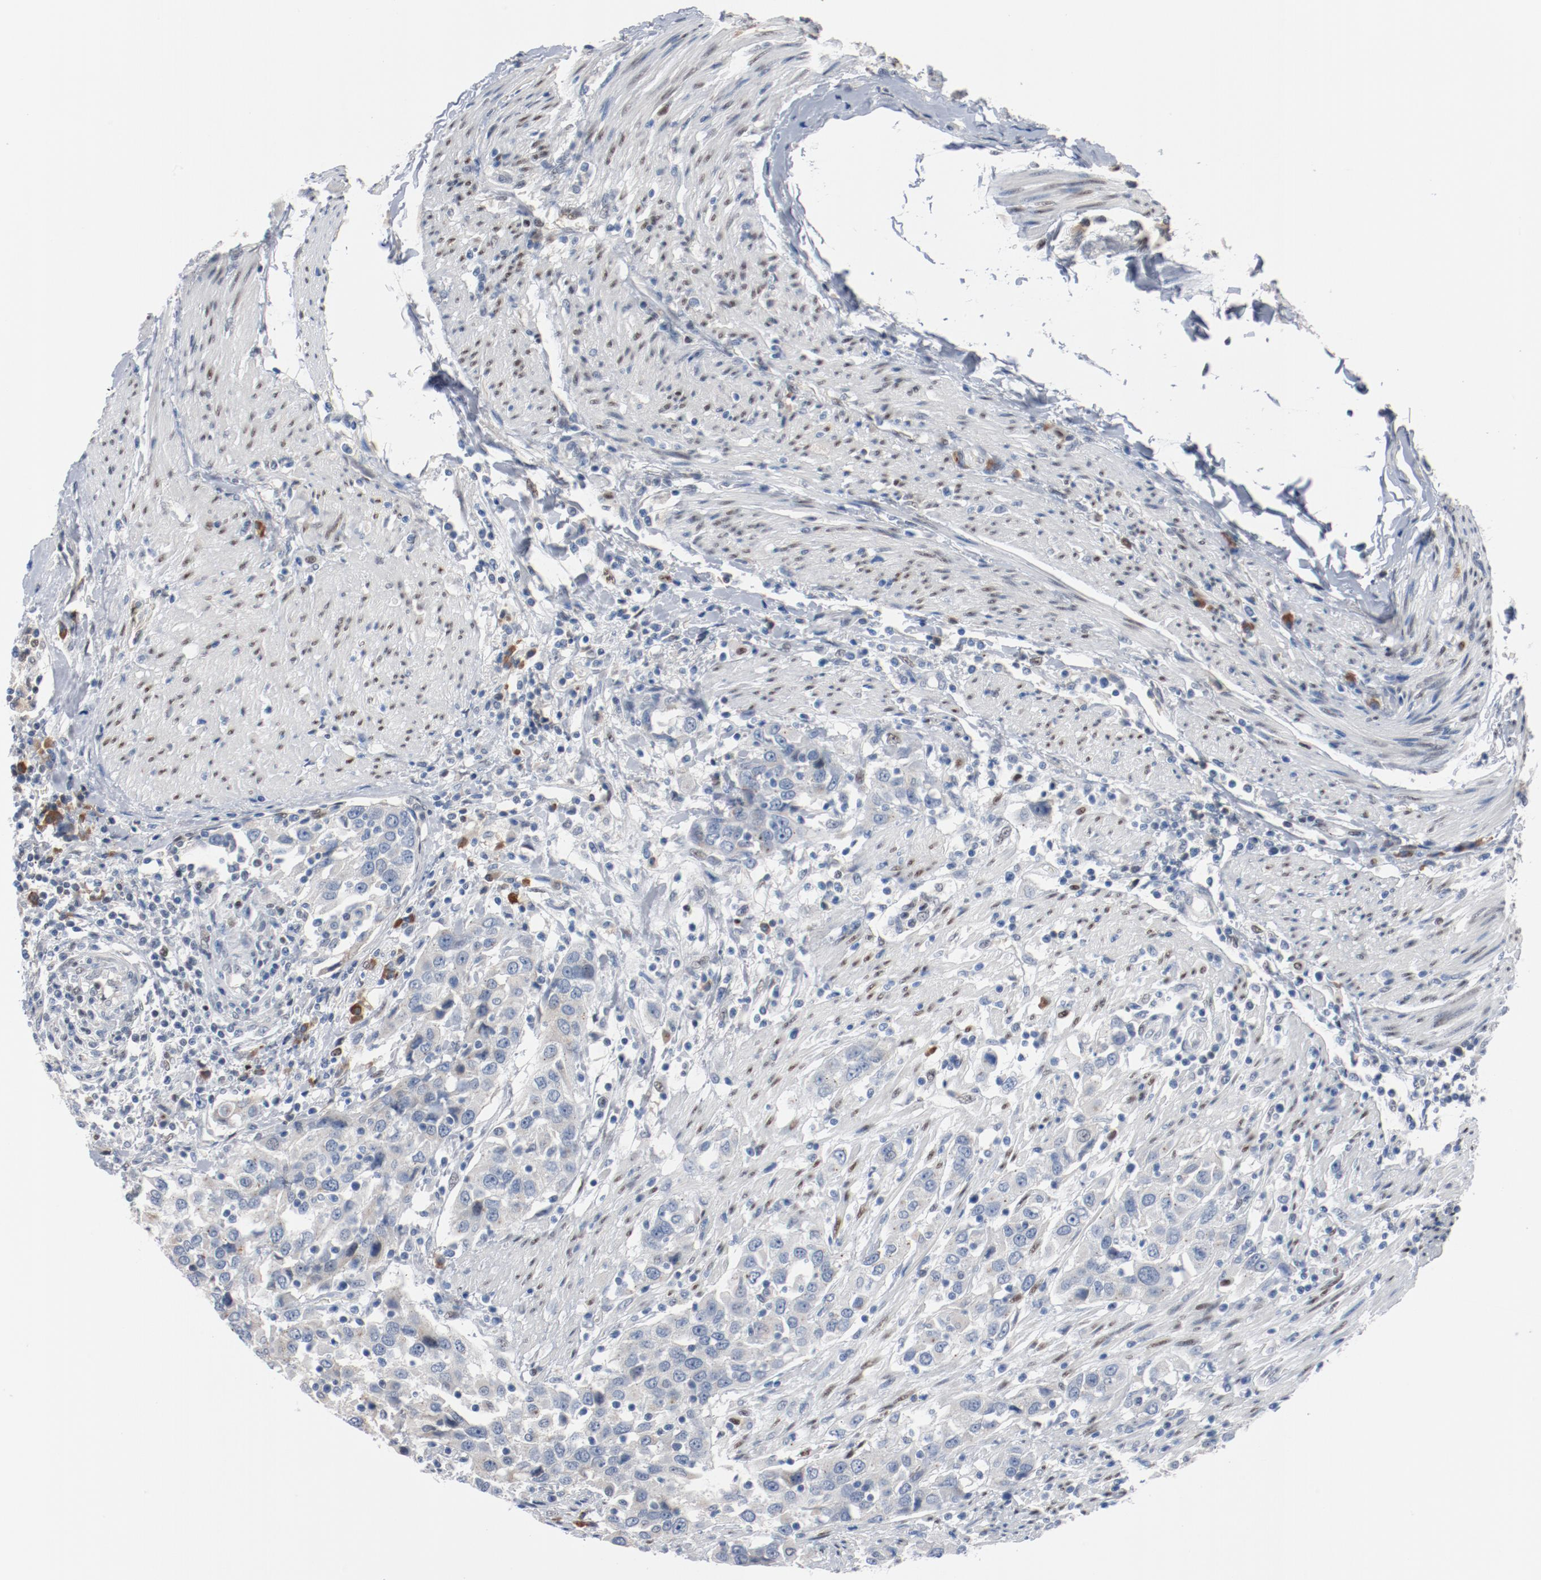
{"staining": {"intensity": "negative", "quantity": "none", "location": "none"}, "tissue": "urothelial cancer", "cell_type": "Tumor cells", "image_type": "cancer", "snomed": [{"axis": "morphology", "description": "Urothelial carcinoma, High grade"}, {"axis": "topography", "description": "Urinary bladder"}], "caption": "This image is of urothelial cancer stained with immunohistochemistry to label a protein in brown with the nuclei are counter-stained blue. There is no staining in tumor cells.", "gene": "FOXP1", "patient": {"sex": "female", "age": 80}}